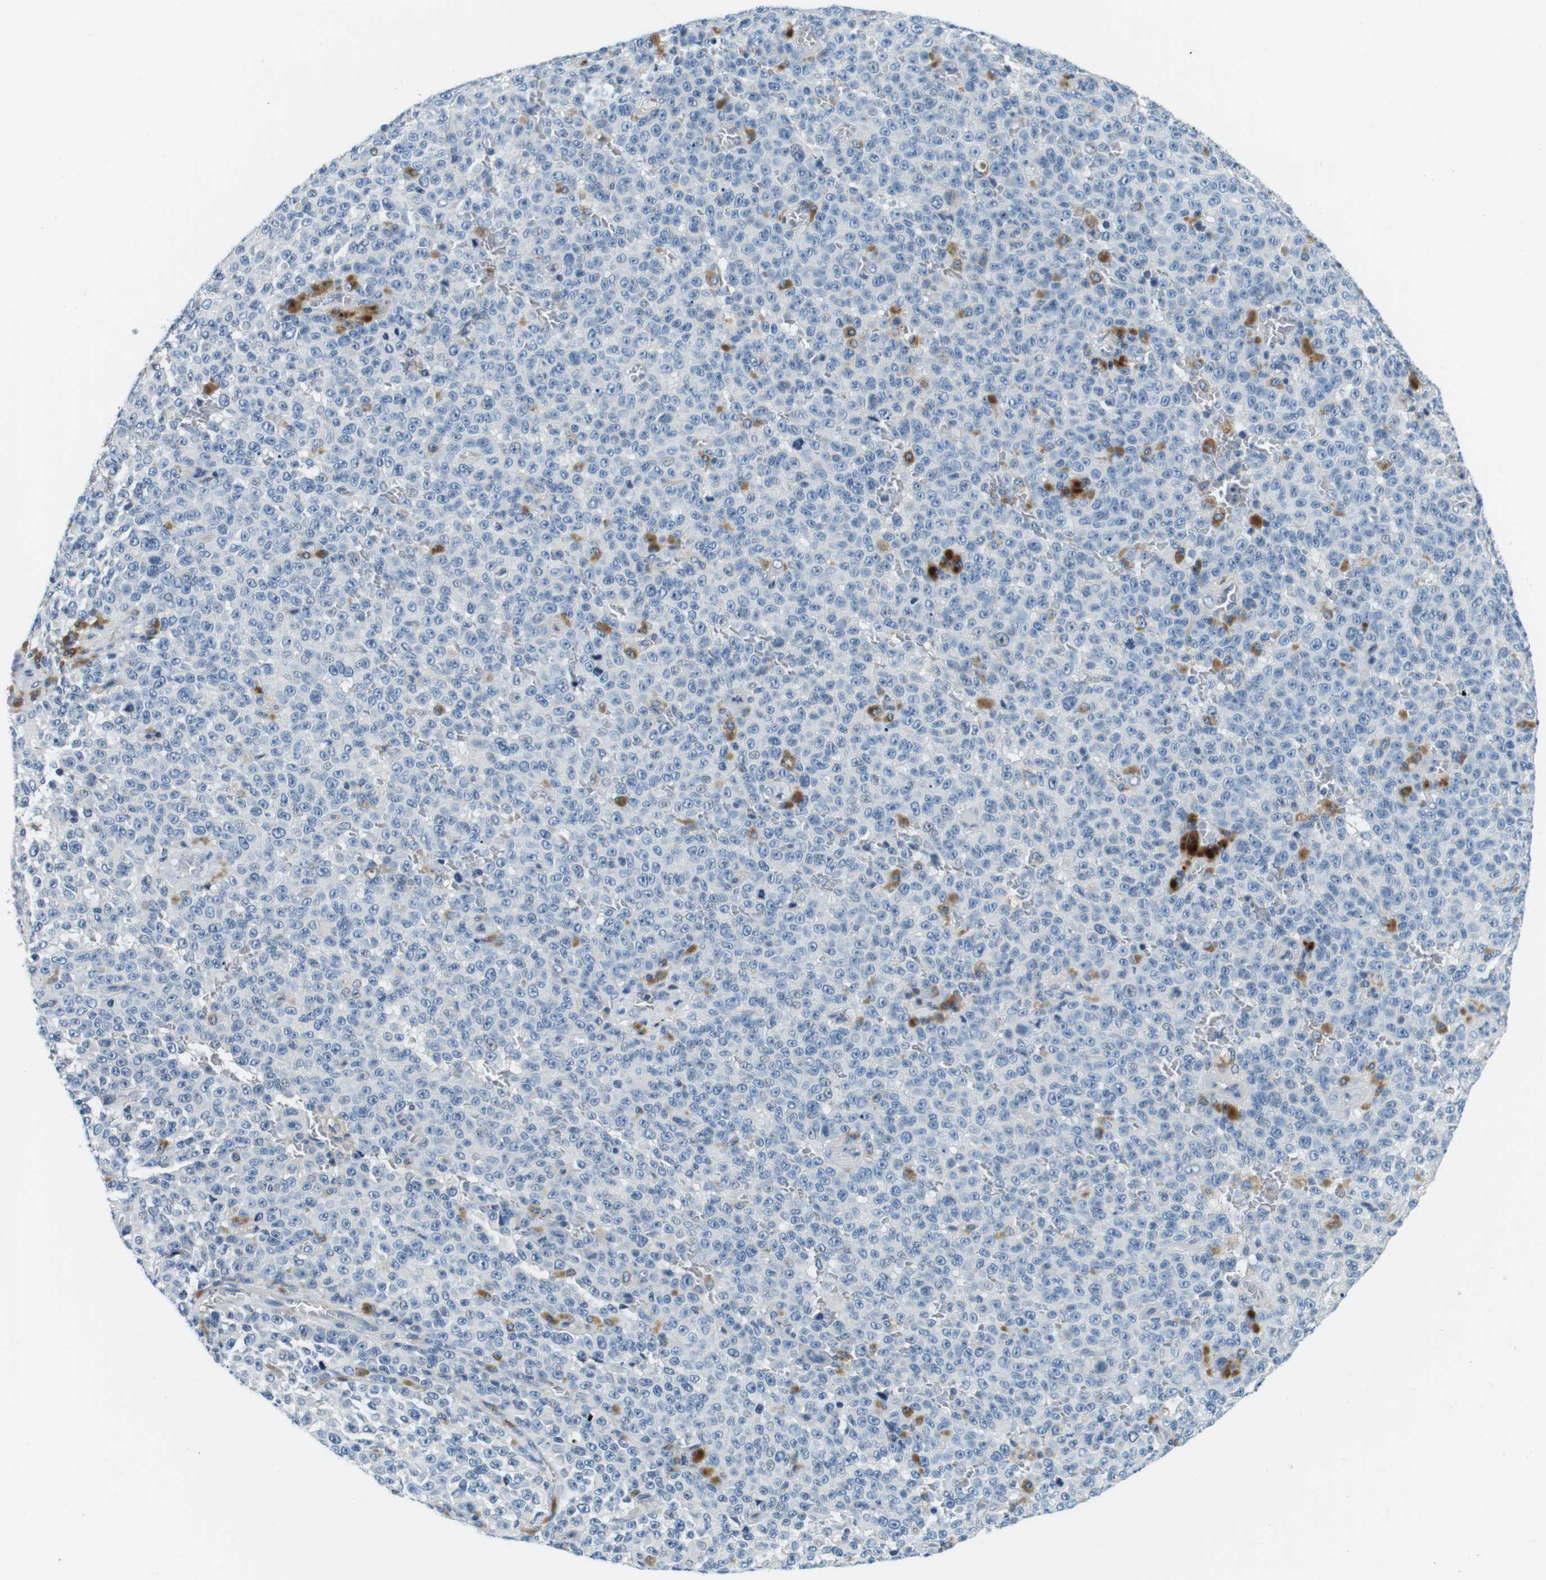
{"staining": {"intensity": "negative", "quantity": "none", "location": "none"}, "tissue": "melanoma", "cell_type": "Tumor cells", "image_type": "cancer", "snomed": [{"axis": "morphology", "description": "Malignant melanoma, NOS"}, {"axis": "topography", "description": "Skin"}], "caption": "The photomicrograph exhibits no staining of tumor cells in melanoma.", "gene": "KCNJ5", "patient": {"sex": "female", "age": 82}}